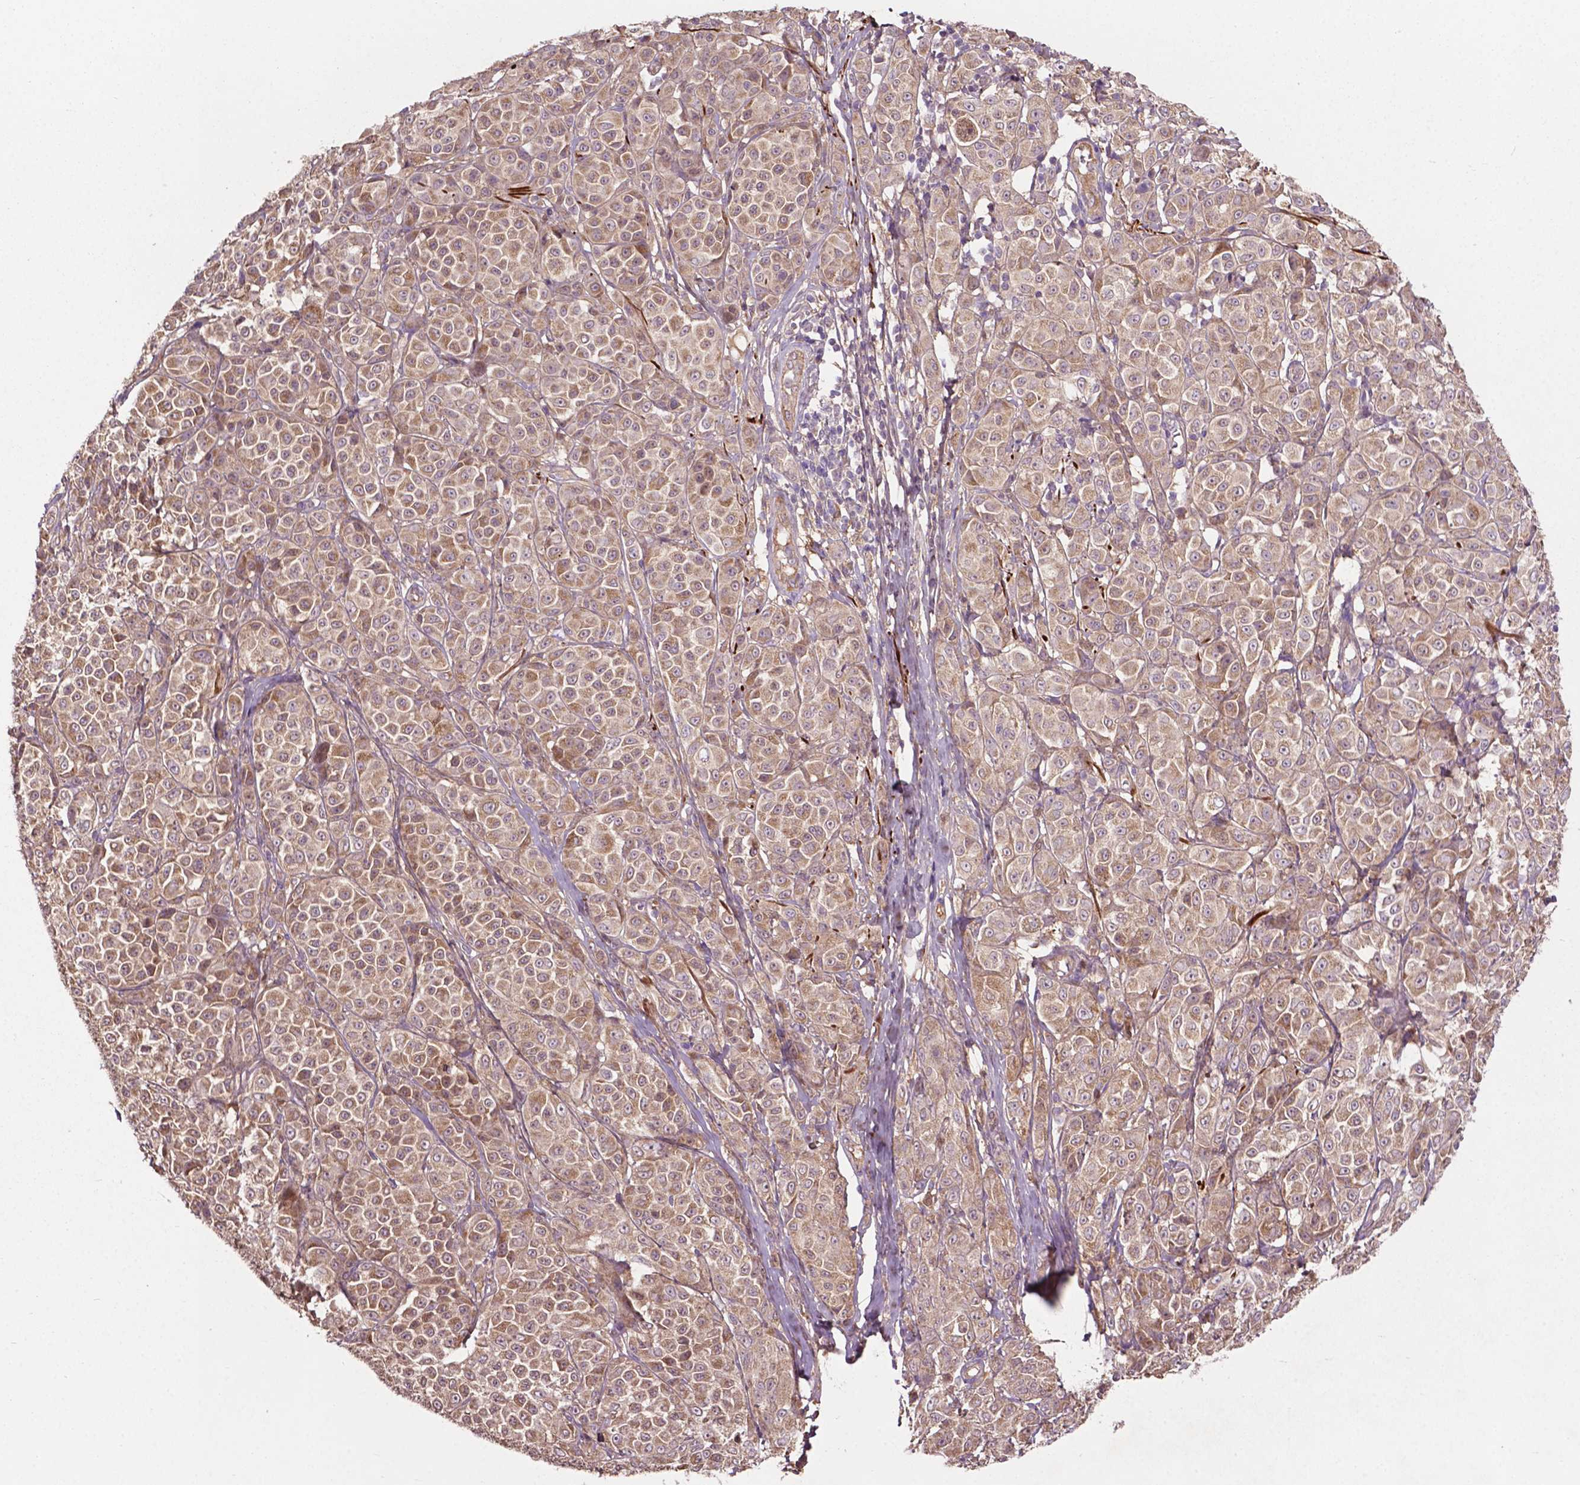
{"staining": {"intensity": "moderate", "quantity": ">75%", "location": "cytoplasmic/membranous"}, "tissue": "melanoma", "cell_type": "Tumor cells", "image_type": "cancer", "snomed": [{"axis": "morphology", "description": "Malignant melanoma, NOS"}, {"axis": "topography", "description": "Skin"}], "caption": "Immunohistochemistry (IHC) (DAB) staining of human malignant melanoma shows moderate cytoplasmic/membranous protein staining in about >75% of tumor cells.", "gene": "GJA9", "patient": {"sex": "male", "age": 89}}